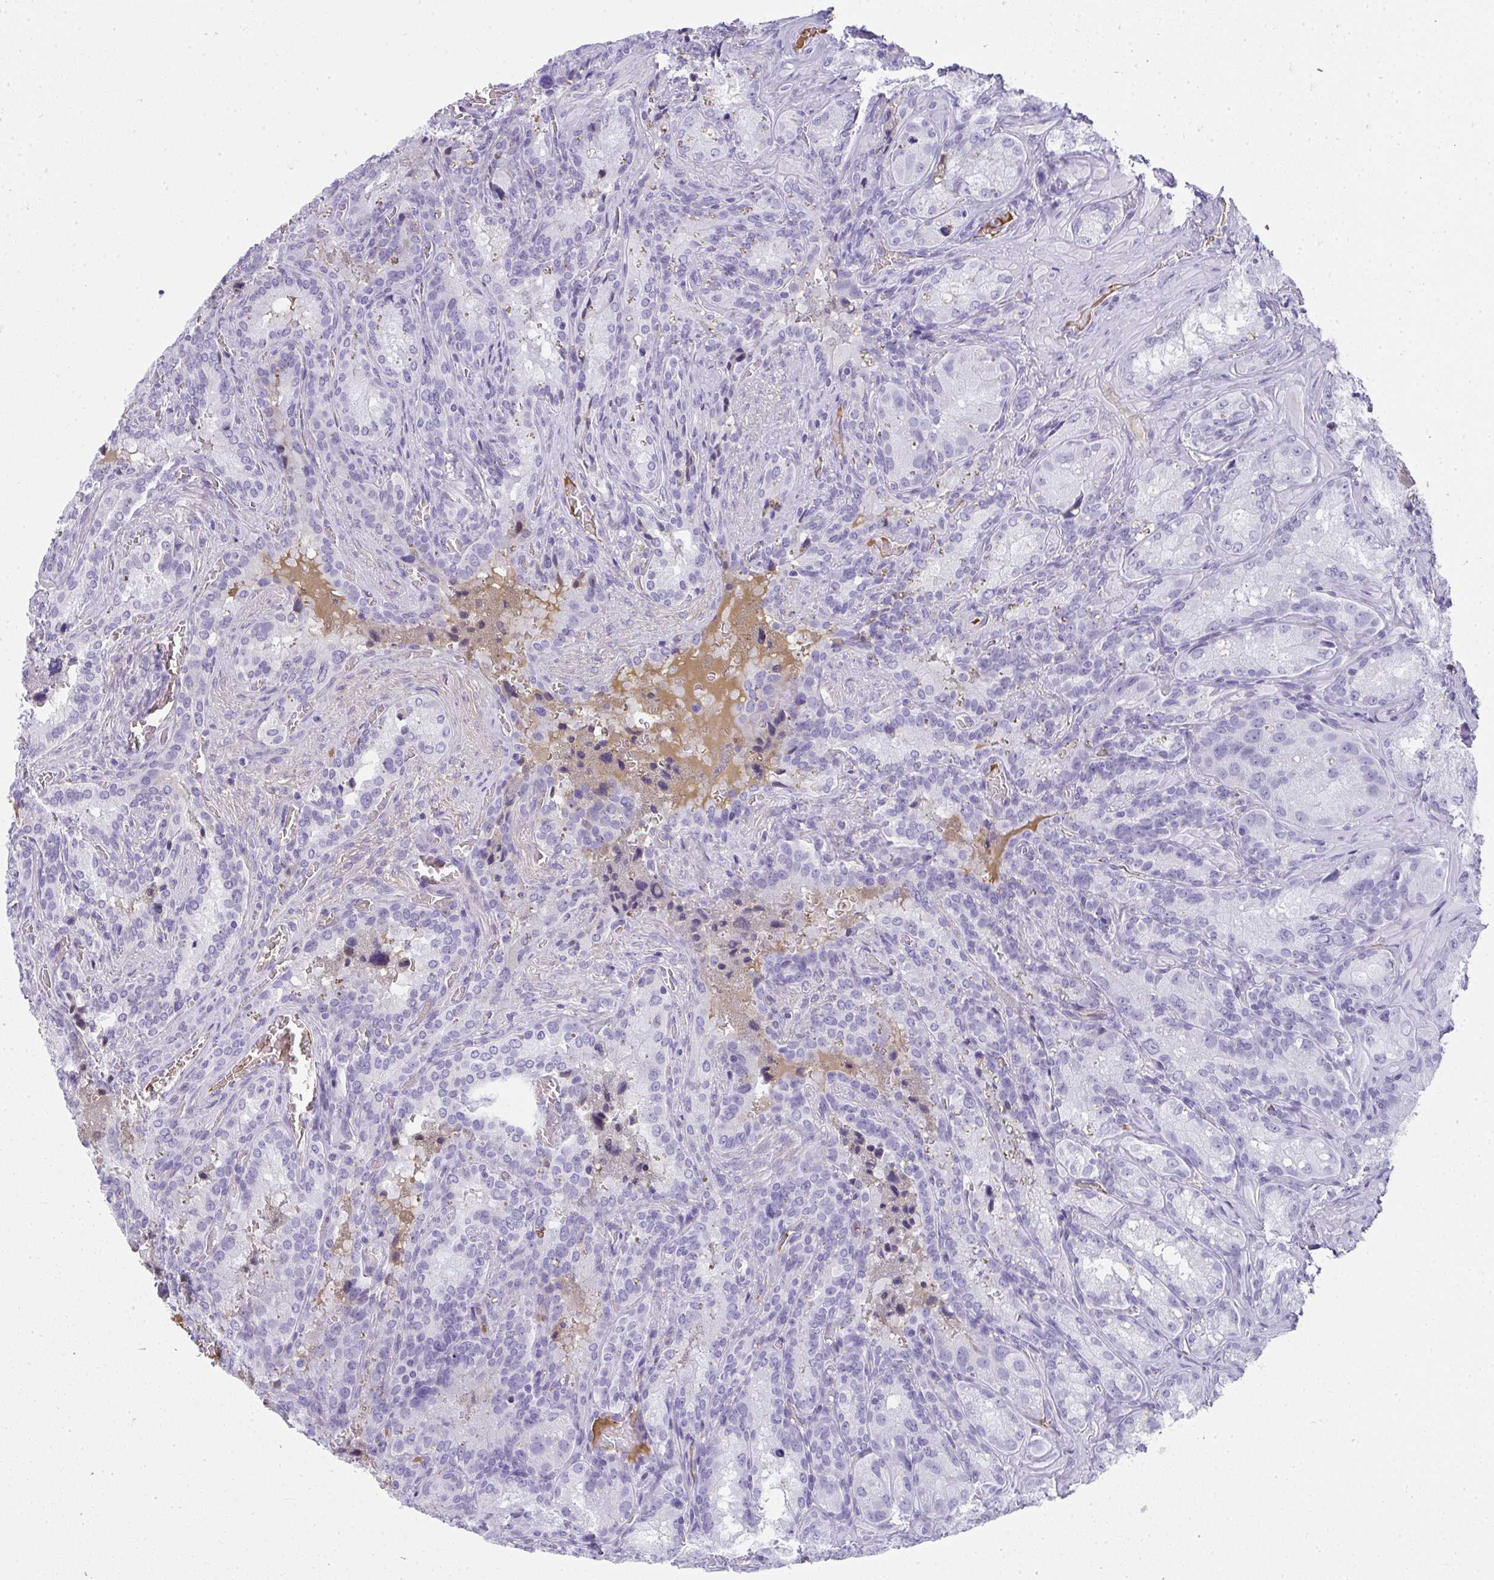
{"staining": {"intensity": "negative", "quantity": "none", "location": "none"}, "tissue": "seminal vesicle", "cell_type": "Glandular cells", "image_type": "normal", "snomed": [{"axis": "morphology", "description": "Normal tissue, NOS"}, {"axis": "topography", "description": "Seminal veicle"}], "caption": "Glandular cells show no significant protein positivity in benign seminal vesicle. (DAB (3,3'-diaminobenzidine) IHC, high magnification).", "gene": "ZSWIM3", "patient": {"sex": "male", "age": 47}}